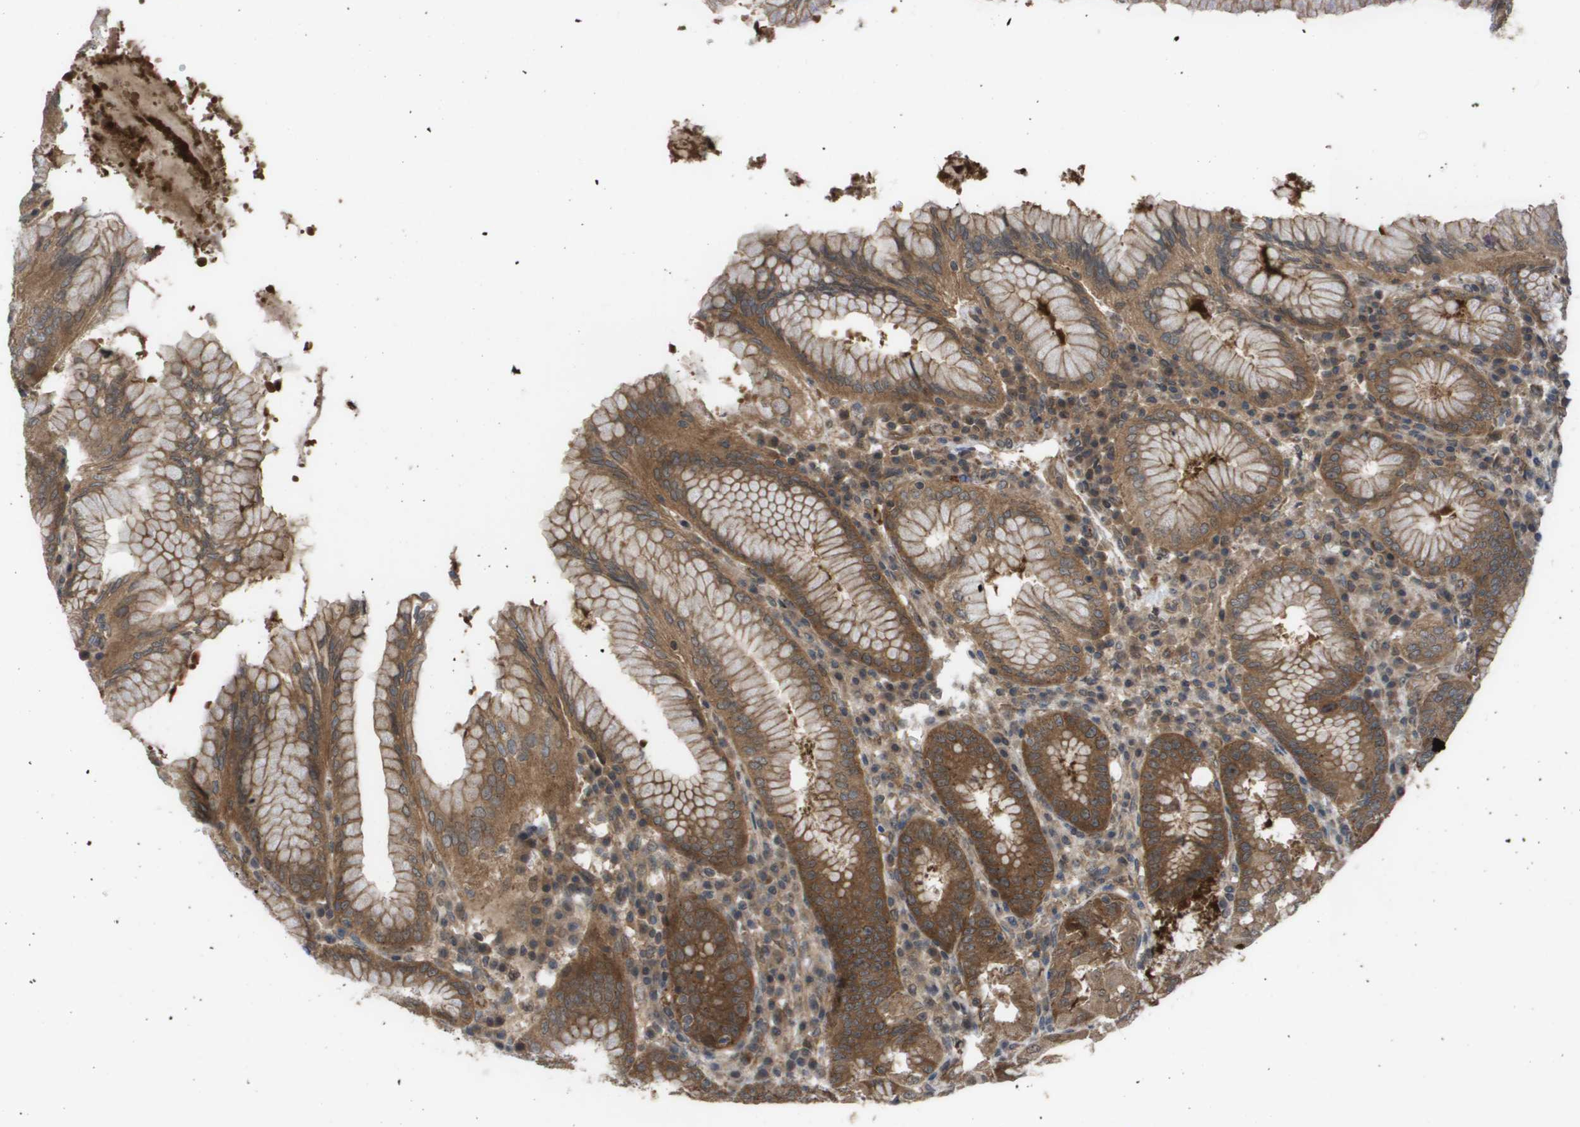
{"staining": {"intensity": "strong", "quantity": ">75%", "location": "cytoplasmic/membranous"}, "tissue": "stomach", "cell_type": "Glandular cells", "image_type": "normal", "snomed": [{"axis": "morphology", "description": "Normal tissue, NOS"}, {"axis": "topography", "description": "Stomach"}, {"axis": "topography", "description": "Stomach, lower"}], "caption": "A high-resolution micrograph shows immunohistochemistry (IHC) staining of unremarkable stomach, which shows strong cytoplasmic/membranous expression in approximately >75% of glandular cells.", "gene": "CTPS2", "patient": {"sex": "female", "age": 56}}